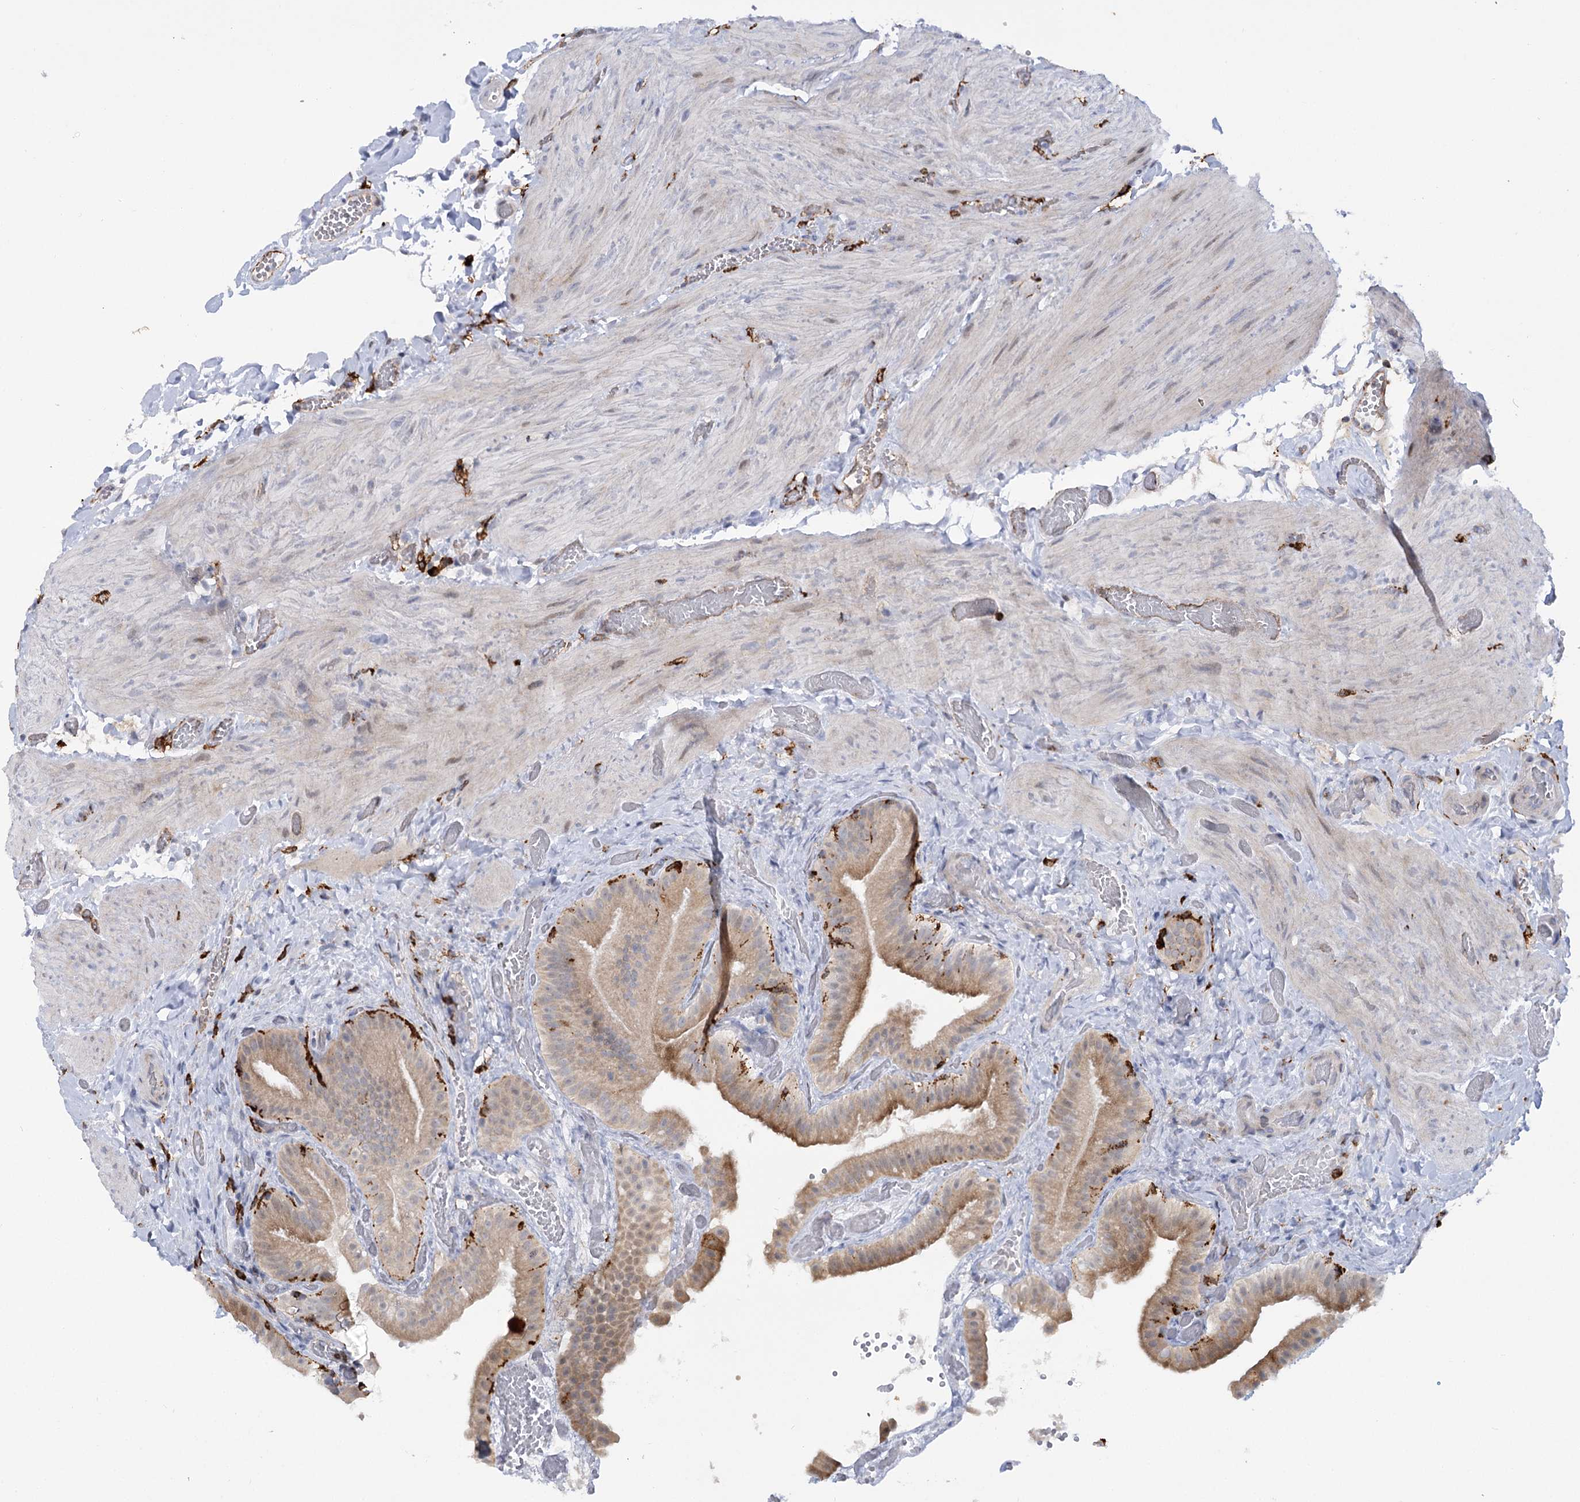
{"staining": {"intensity": "moderate", "quantity": ">75%", "location": "cytoplasmic/membranous"}, "tissue": "gallbladder", "cell_type": "Glandular cells", "image_type": "normal", "snomed": [{"axis": "morphology", "description": "Normal tissue, NOS"}, {"axis": "topography", "description": "Gallbladder"}], "caption": "Protein expression analysis of benign gallbladder reveals moderate cytoplasmic/membranous expression in approximately >75% of glandular cells. (Stains: DAB (3,3'-diaminobenzidine) in brown, nuclei in blue, Microscopy: brightfield microscopy at high magnification).", "gene": "PIWIL4", "patient": {"sex": "female", "age": 64}}